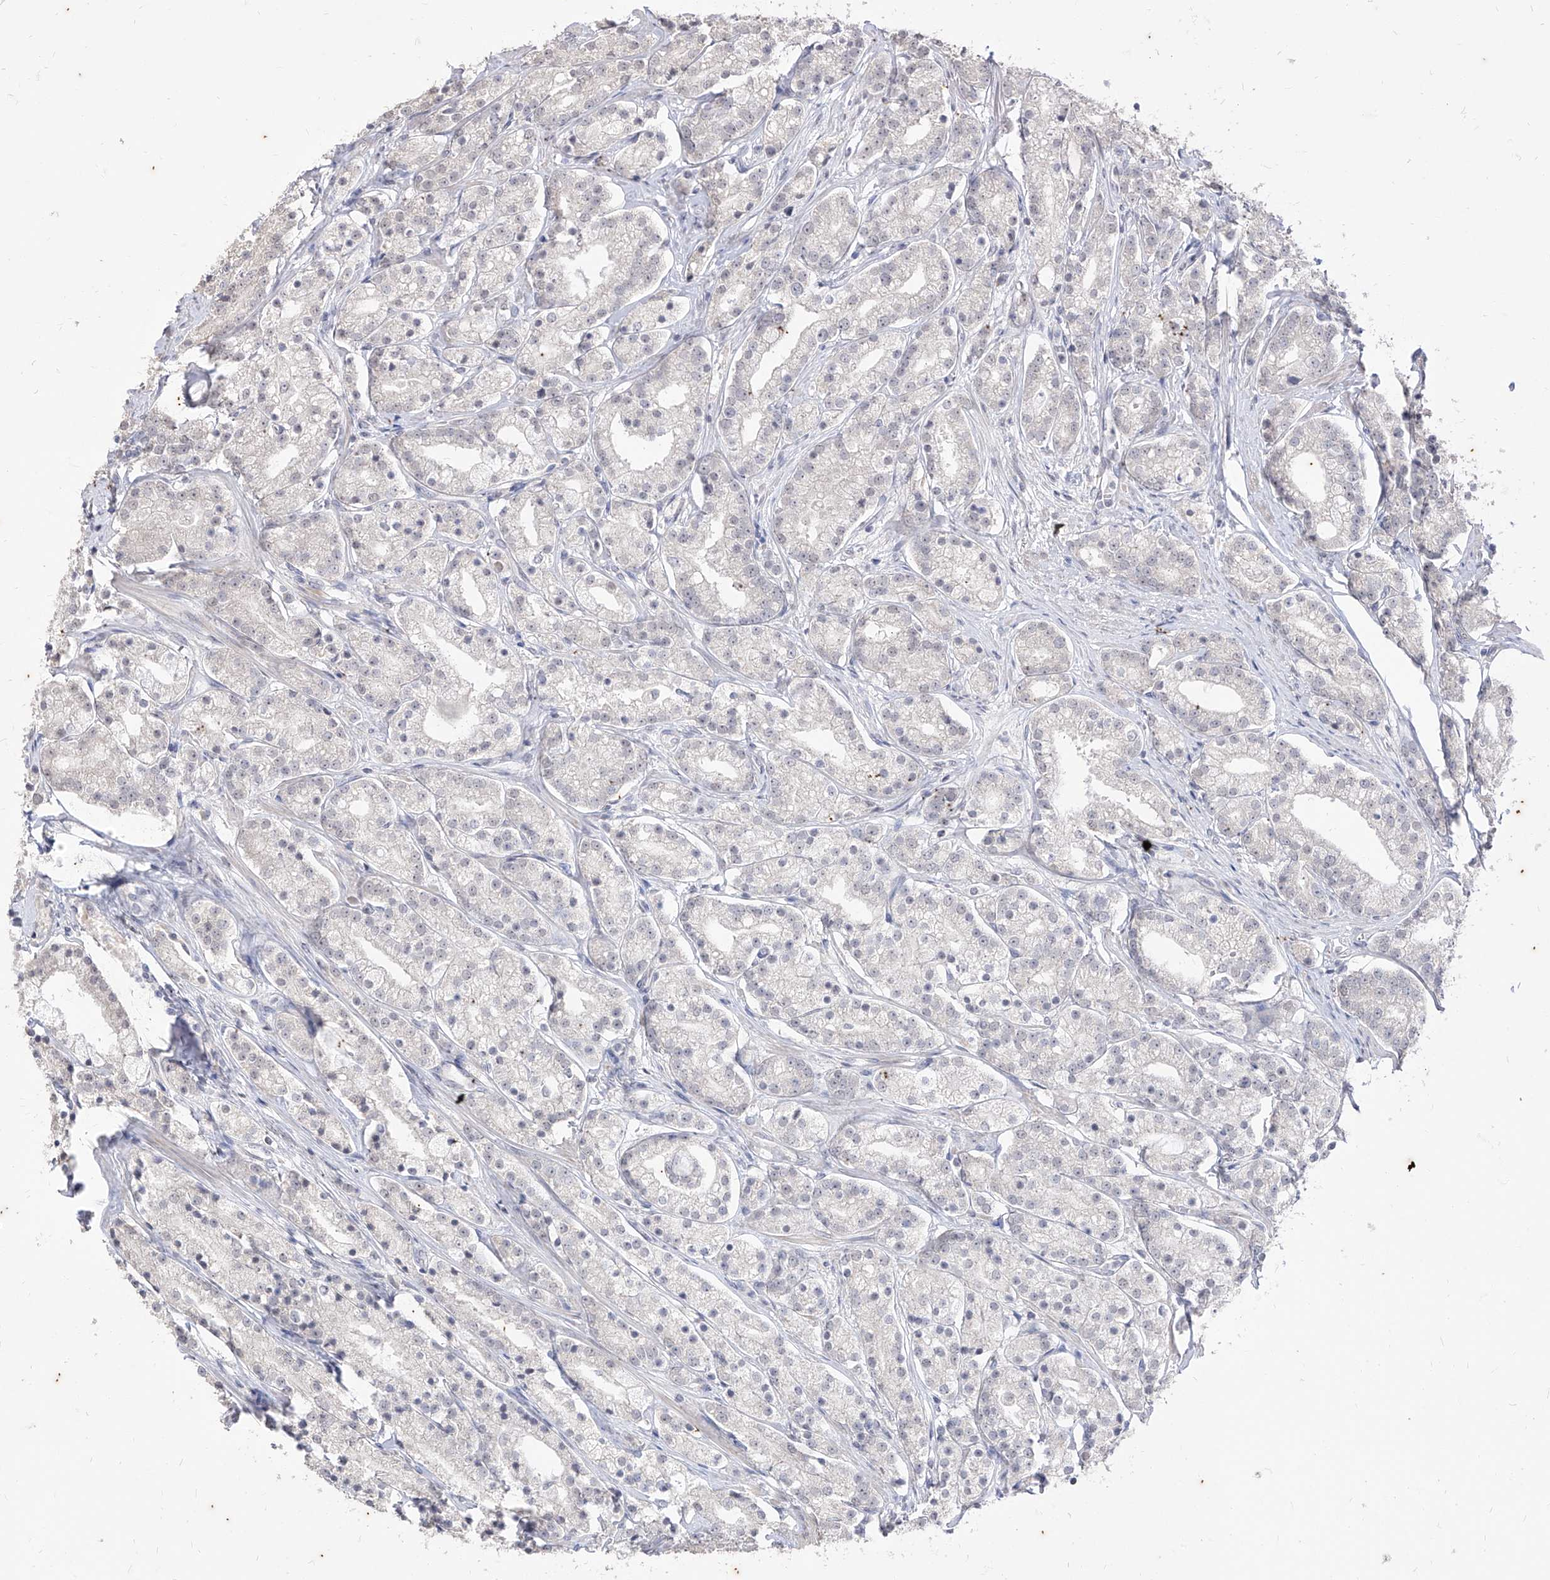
{"staining": {"intensity": "negative", "quantity": "none", "location": "none"}, "tissue": "prostate cancer", "cell_type": "Tumor cells", "image_type": "cancer", "snomed": [{"axis": "morphology", "description": "Adenocarcinoma, High grade"}, {"axis": "topography", "description": "Prostate"}], "caption": "Prostate cancer (adenocarcinoma (high-grade)) was stained to show a protein in brown. There is no significant positivity in tumor cells.", "gene": "PHF20L1", "patient": {"sex": "male", "age": 69}}